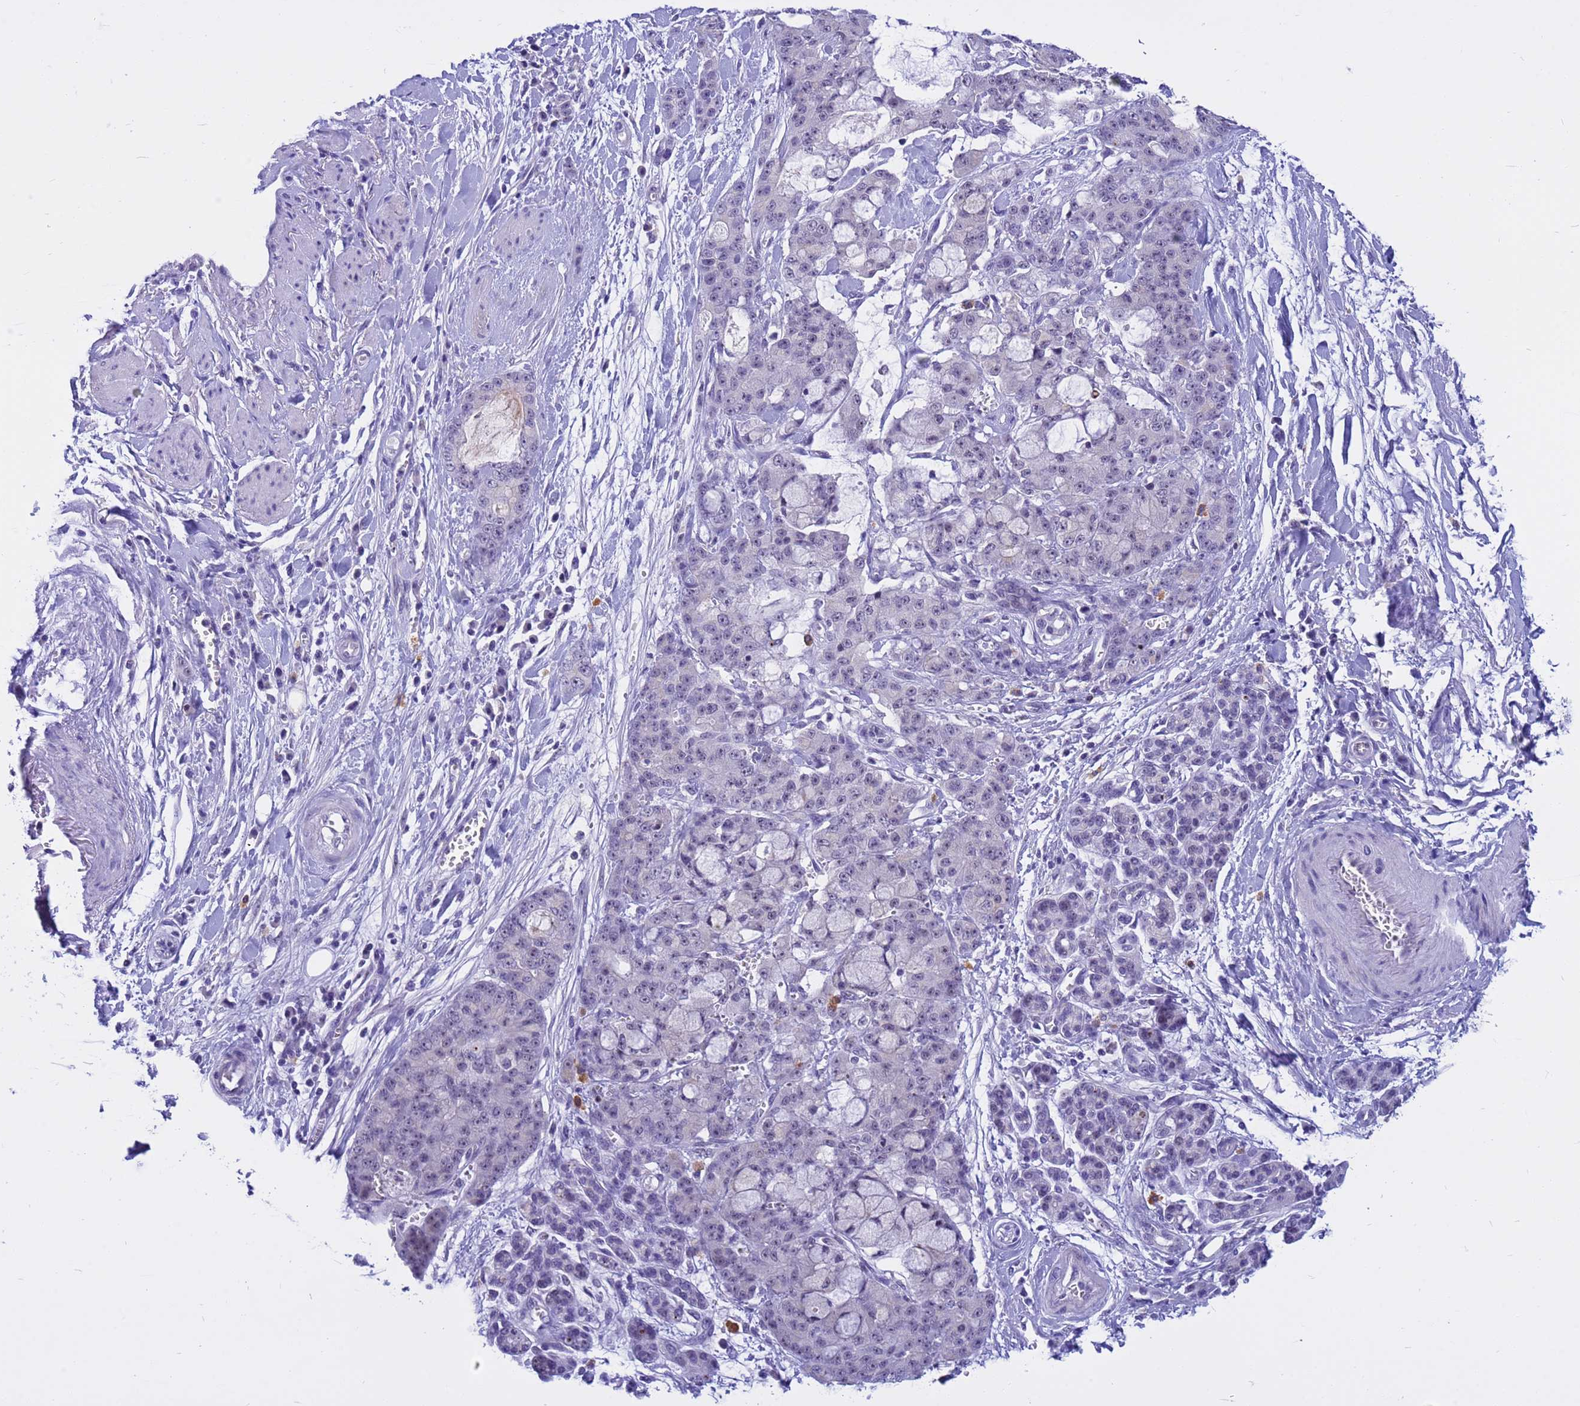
{"staining": {"intensity": "negative", "quantity": "none", "location": "none"}, "tissue": "pancreatic cancer", "cell_type": "Tumor cells", "image_type": "cancer", "snomed": [{"axis": "morphology", "description": "Adenocarcinoma, NOS"}, {"axis": "topography", "description": "Pancreas"}], "caption": "DAB immunohistochemical staining of adenocarcinoma (pancreatic) exhibits no significant expression in tumor cells. (Immunohistochemistry (ihc), brightfield microscopy, high magnification).", "gene": "DMRTC2", "patient": {"sex": "female", "age": 73}}